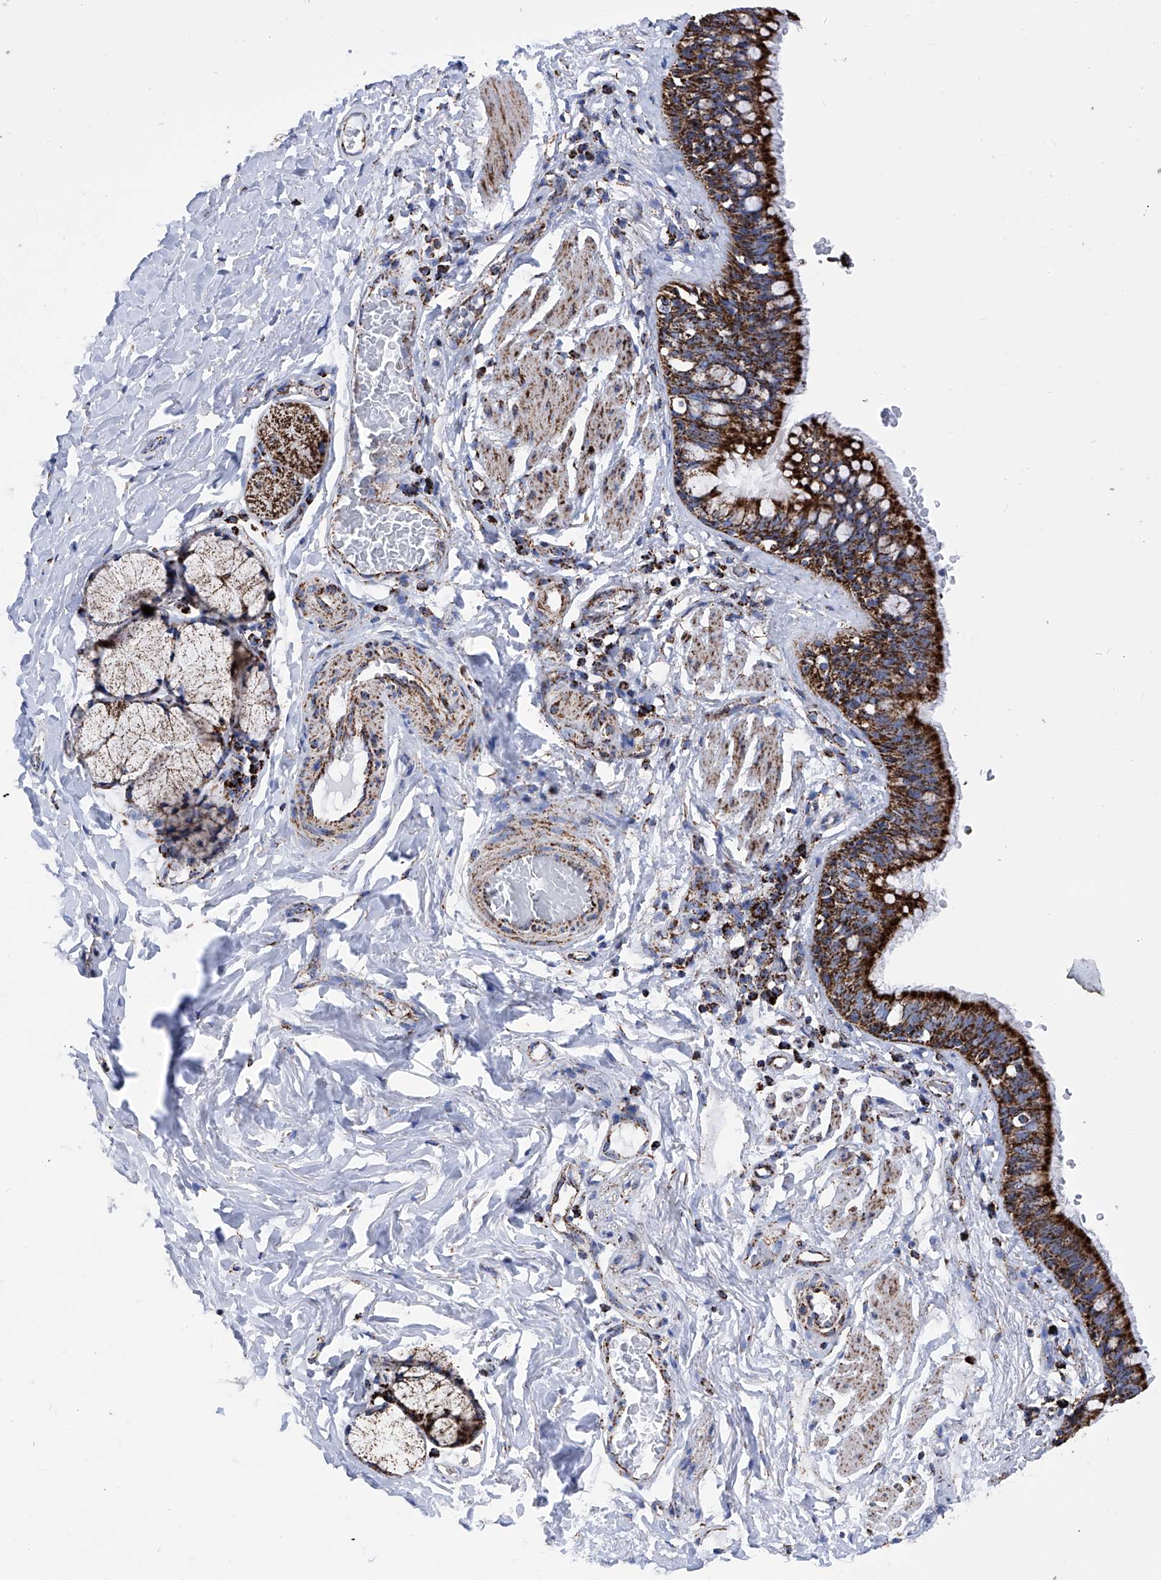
{"staining": {"intensity": "strong", "quantity": ">75%", "location": "cytoplasmic/membranous"}, "tissue": "bronchus", "cell_type": "Respiratory epithelial cells", "image_type": "normal", "snomed": [{"axis": "morphology", "description": "Normal tissue, NOS"}, {"axis": "topography", "description": "Cartilage tissue"}, {"axis": "topography", "description": "Bronchus"}], "caption": "Strong cytoplasmic/membranous expression is present in approximately >75% of respiratory epithelial cells in benign bronchus. The staining was performed using DAB to visualize the protein expression in brown, while the nuclei were stained in blue with hematoxylin (Magnification: 20x).", "gene": "ATP5PF", "patient": {"sex": "female", "age": 36}}